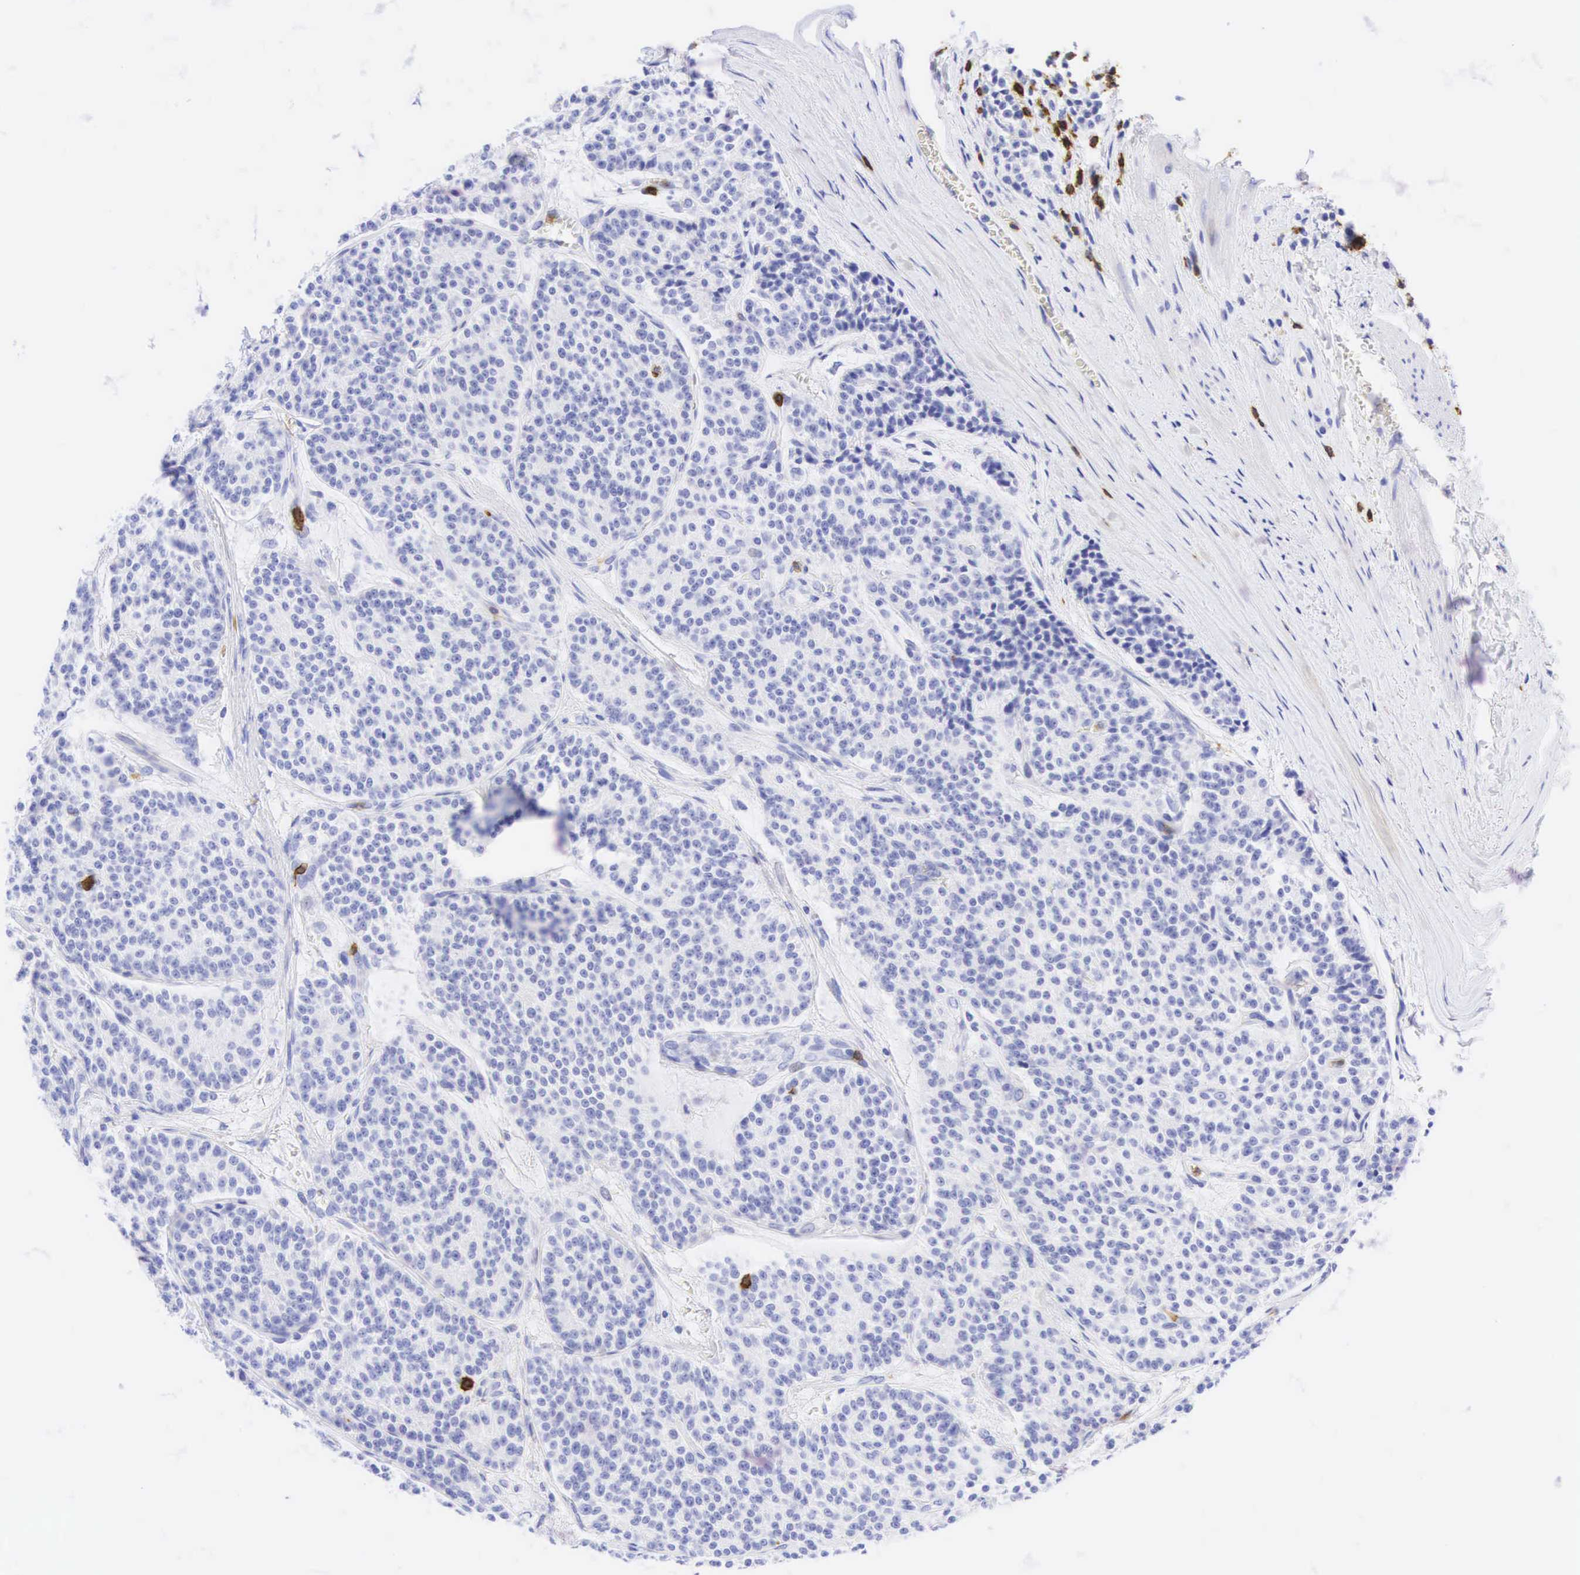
{"staining": {"intensity": "negative", "quantity": "none", "location": "none"}, "tissue": "carcinoid", "cell_type": "Tumor cells", "image_type": "cancer", "snomed": [{"axis": "morphology", "description": "Carcinoid, malignant, NOS"}, {"axis": "topography", "description": "Stomach"}], "caption": "This is an immunohistochemistry micrograph of human carcinoid (malignant). There is no positivity in tumor cells.", "gene": "CD8A", "patient": {"sex": "female", "age": 76}}